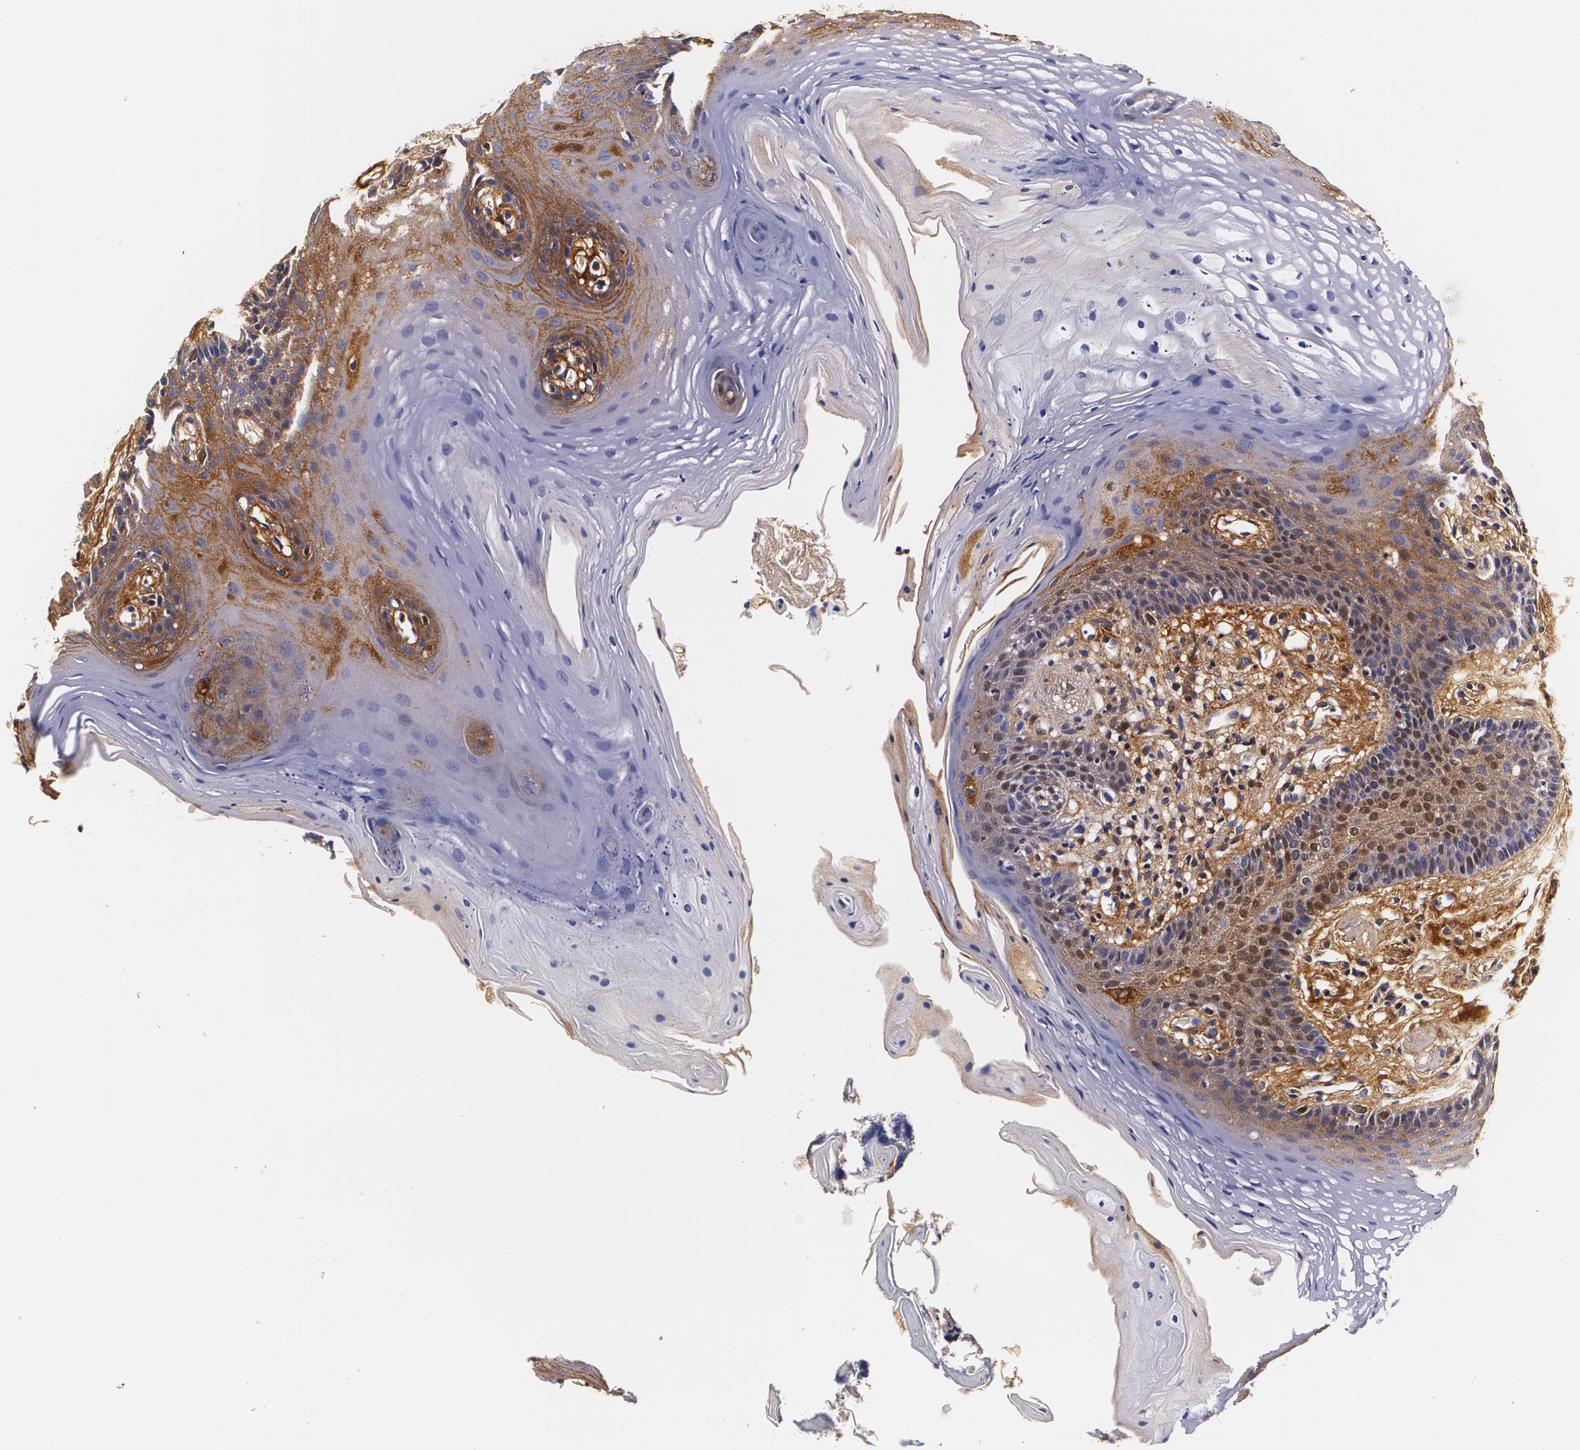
{"staining": {"intensity": "moderate", "quantity": "25%-75%", "location": "cytoplasmic/membranous"}, "tissue": "oral mucosa", "cell_type": "Squamous epithelial cells", "image_type": "normal", "snomed": [{"axis": "morphology", "description": "Normal tissue, NOS"}, {"axis": "topography", "description": "Oral tissue"}], "caption": "This photomicrograph shows immunohistochemistry (IHC) staining of unremarkable human oral mucosa, with medium moderate cytoplasmic/membranous positivity in about 25%-75% of squamous epithelial cells.", "gene": "TTR", "patient": {"sex": "male", "age": 62}}